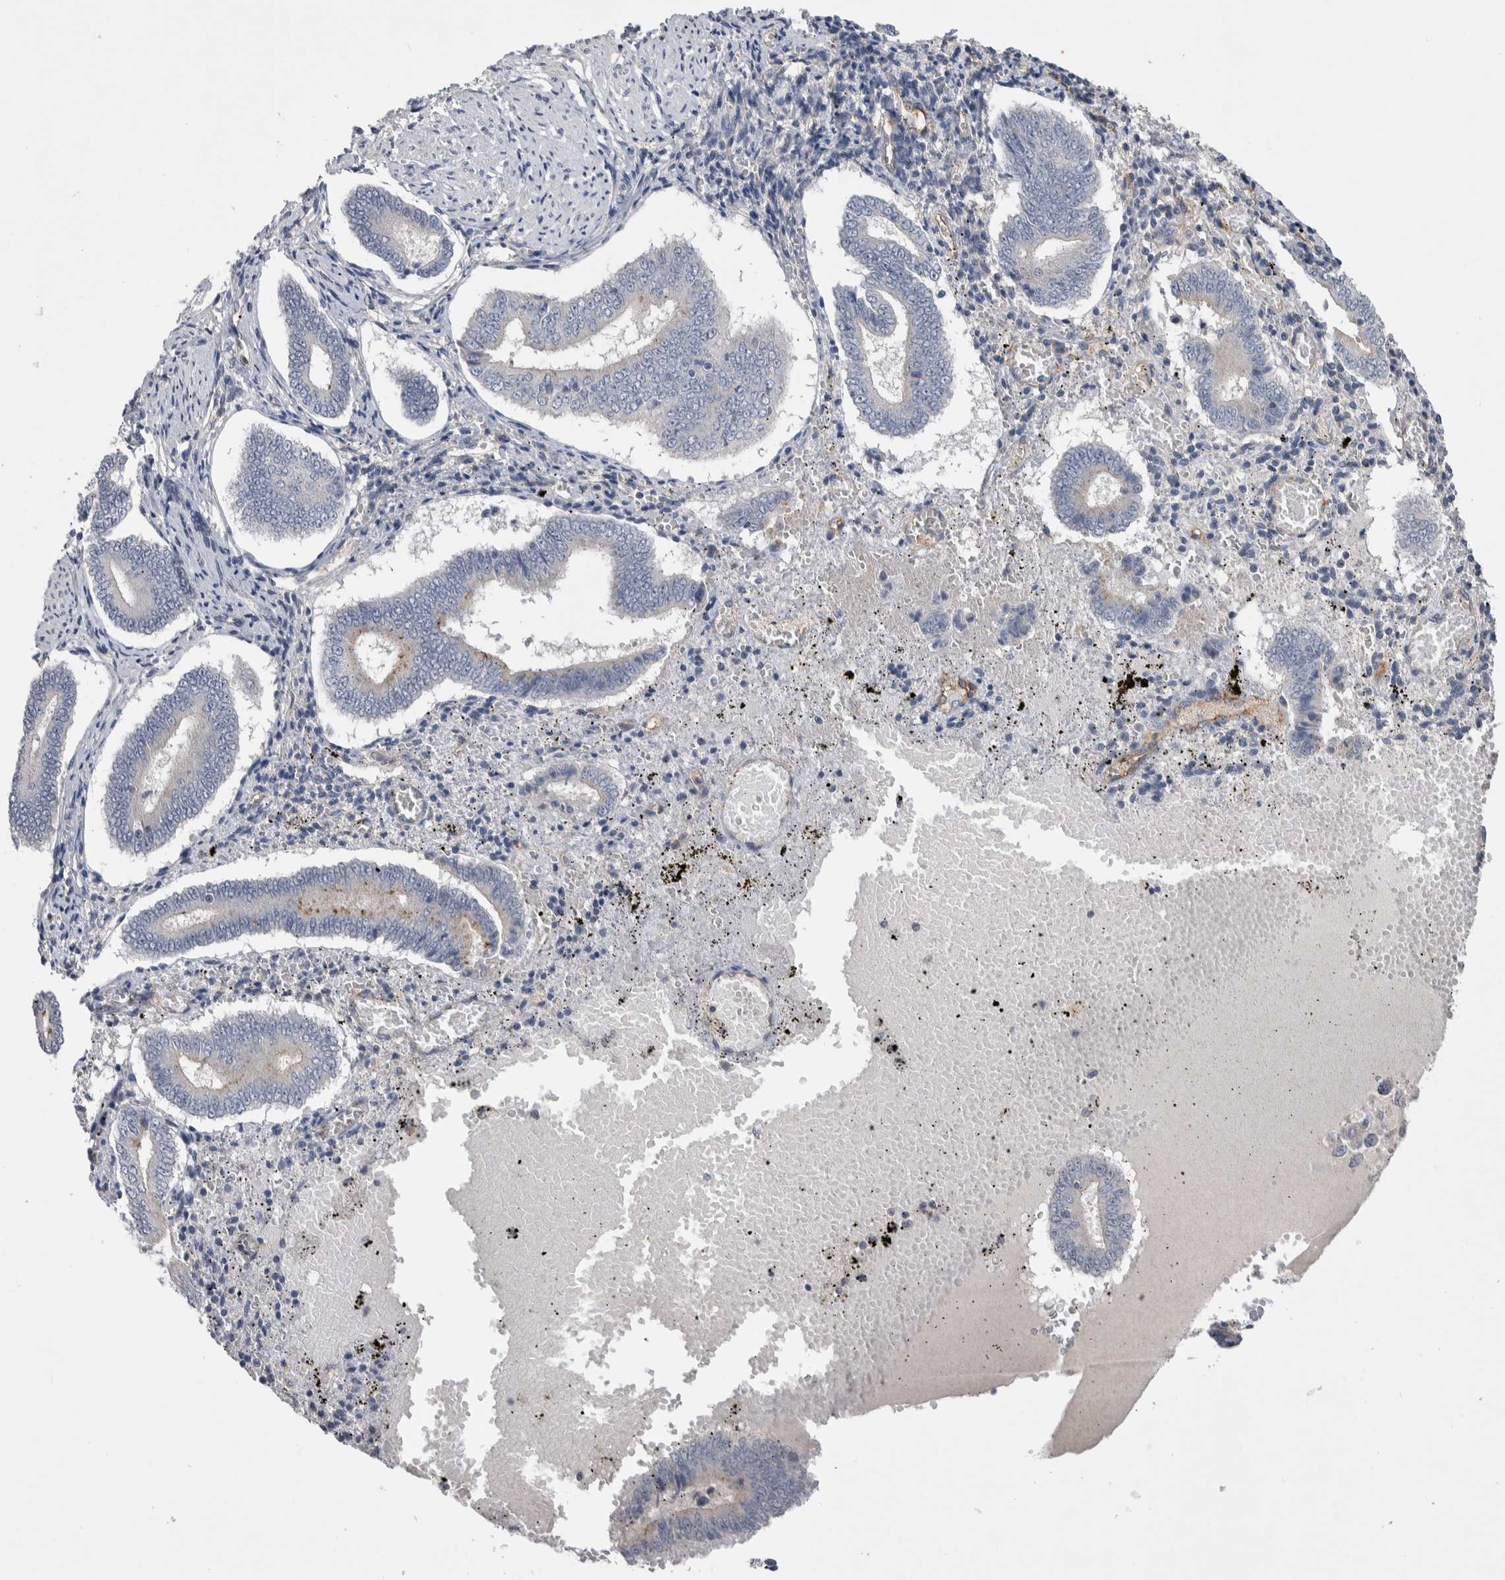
{"staining": {"intensity": "negative", "quantity": "none", "location": "none"}, "tissue": "endometrium", "cell_type": "Cells in endometrial stroma", "image_type": "normal", "snomed": [{"axis": "morphology", "description": "Normal tissue, NOS"}, {"axis": "topography", "description": "Endometrium"}], "caption": "Immunohistochemistry photomicrograph of normal endometrium: endometrium stained with DAB shows no significant protein staining in cells in endometrial stroma. (DAB IHC with hematoxylin counter stain).", "gene": "CEP131", "patient": {"sex": "female", "age": 42}}